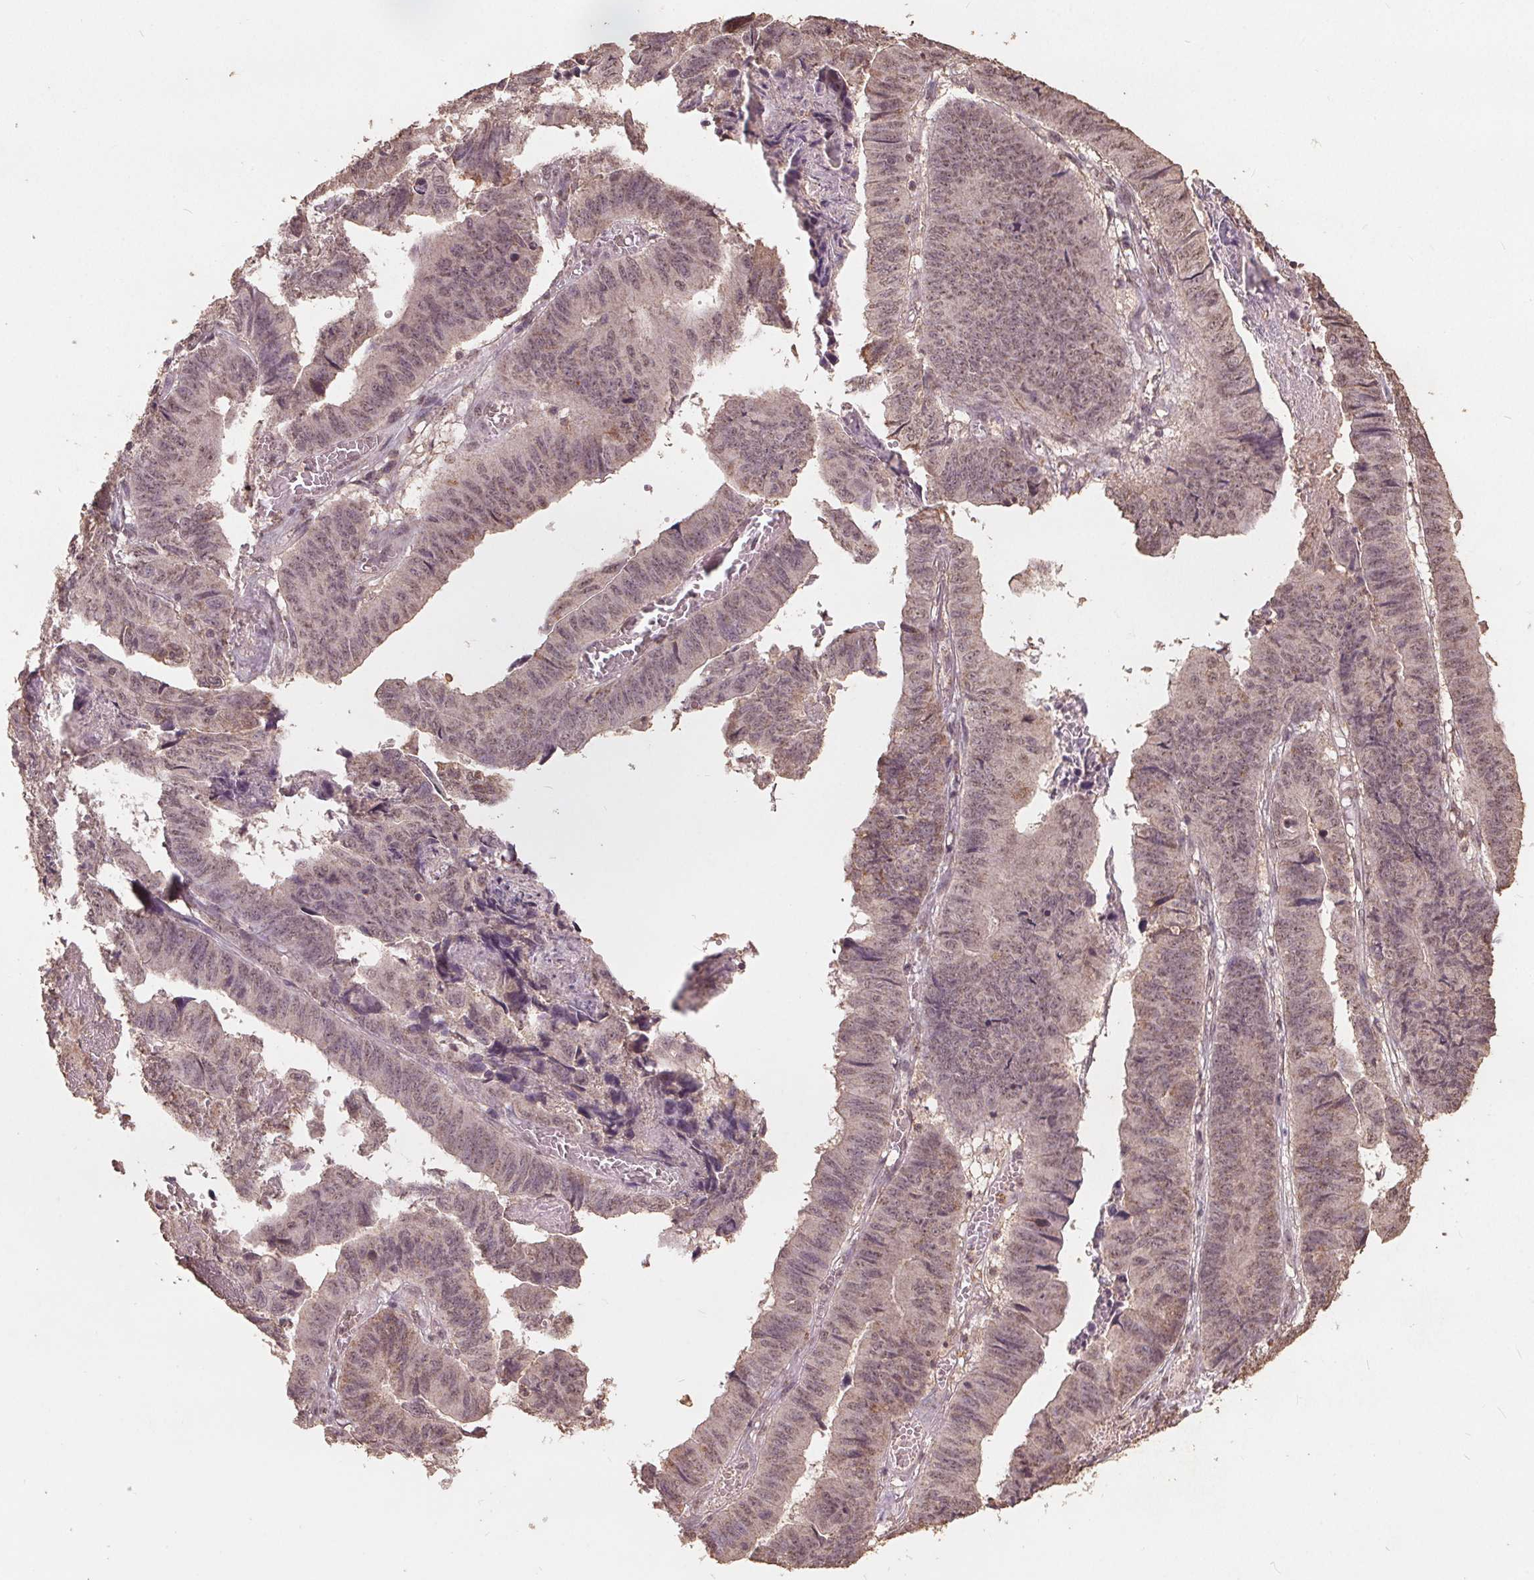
{"staining": {"intensity": "weak", "quantity": "<25%", "location": "nuclear"}, "tissue": "stomach cancer", "cell_type": "Tumor cells", "image_type": "cancer", "snomed": [{"axis": "morphology", "description": "Adenocarcinoma, NOS"}, {"axis": "topography", "description": "Stomach, lower"}], "caption": "The IHC image has no significant staining in tumor cells of stomach adenocarcinoma tissue. (DAB (3,3'-diaminobenzidine) immunohistochemistry (IHC) with hematoxylin counter stain).", "gene": "DSG3", "patient": {"sex": "male", "age": 77}}